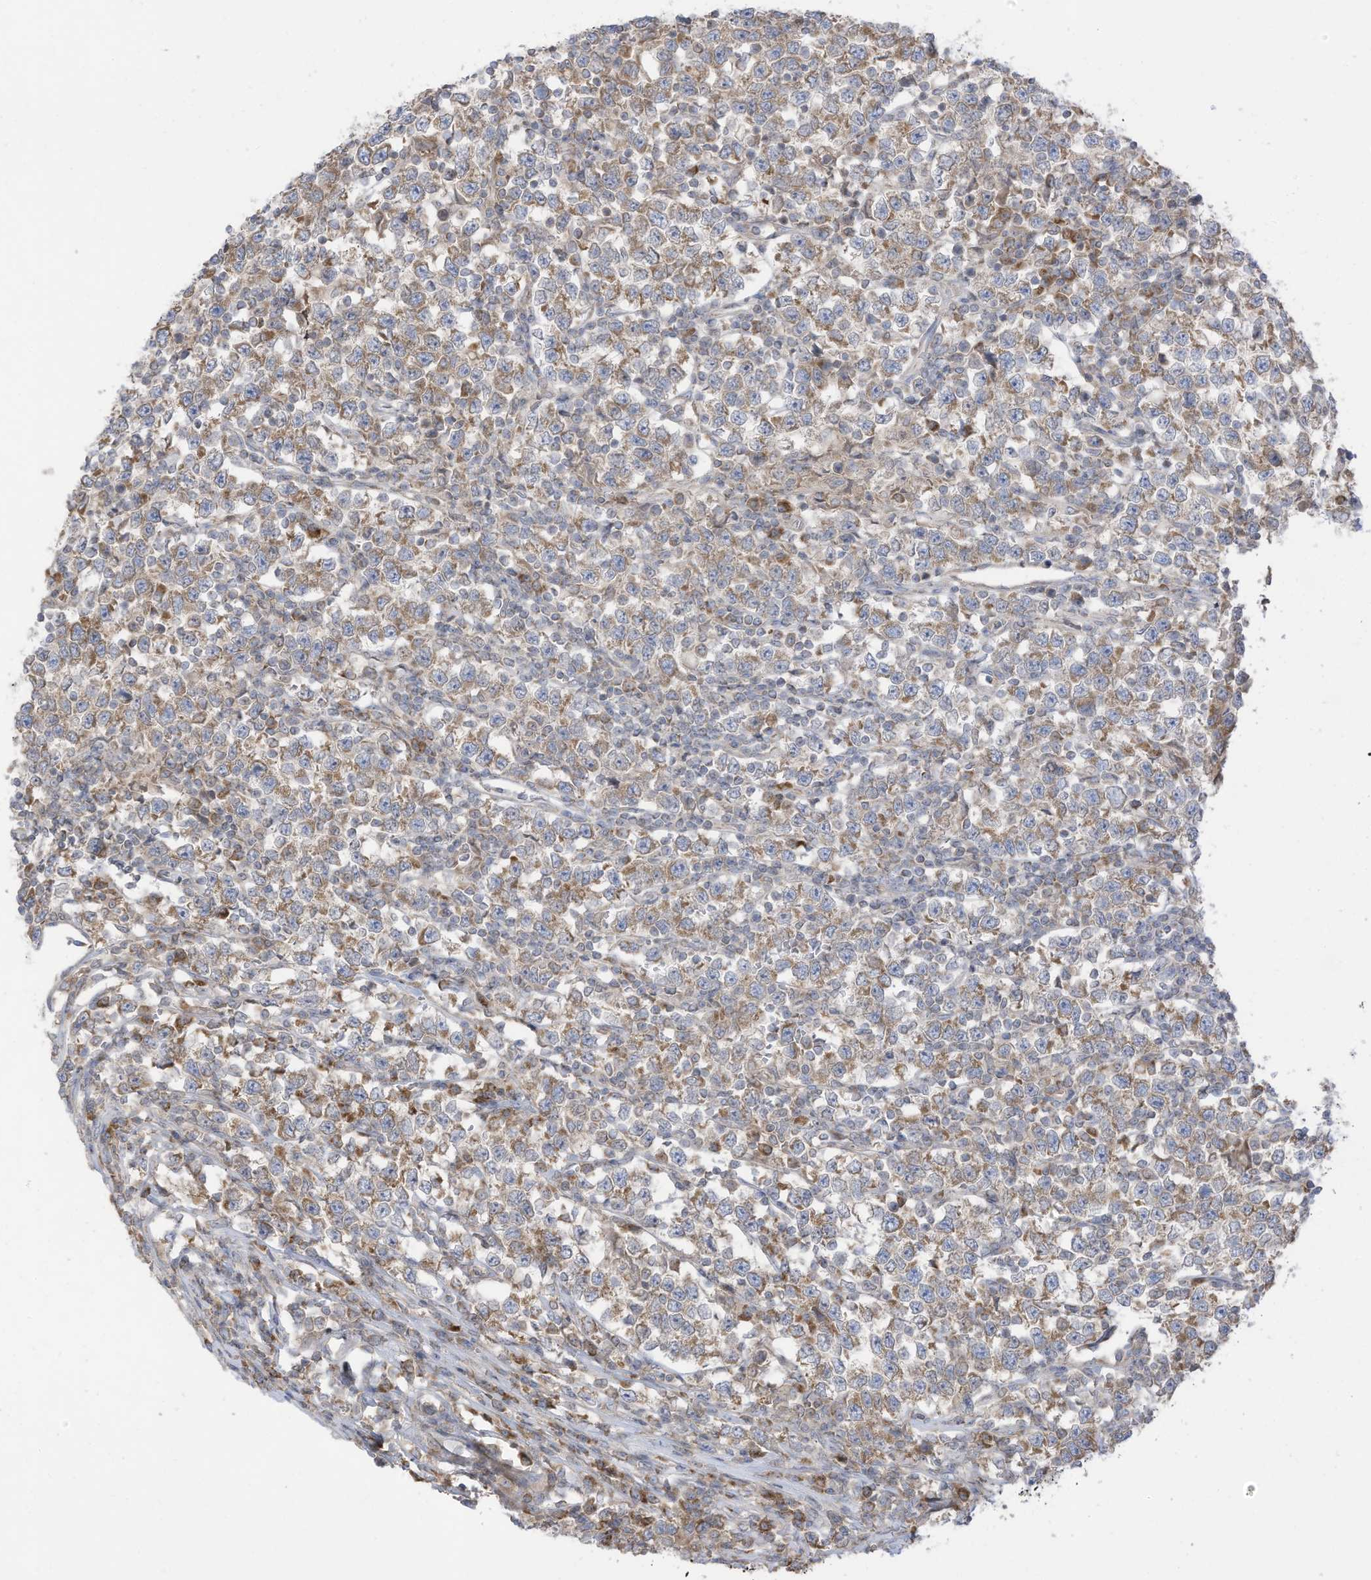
{"staining": {"intensity": "moderate", "quantity": ">75%", "location": "cytoplasmic/membranous"}, "tissue": "testis cancer", "cell_type": "Tumor cells", "image_type": "cancer", "snomed": [{"axis": "morphology", "description": "Normal tissue, NOS"}, {"axis": "morphology", "description": "Seminoma, NOS"}, {"axis": "topography", "description": "Testis"}], "caption": "High-power microscopy captured an immunohistochemistry histopathology image of testis cancer, revealing moderate cytoplasmic/membranous staining in approximately >75% of tumor cells.", "gene": "CGAS", "patient": {"sex": "male", "age": 43}}